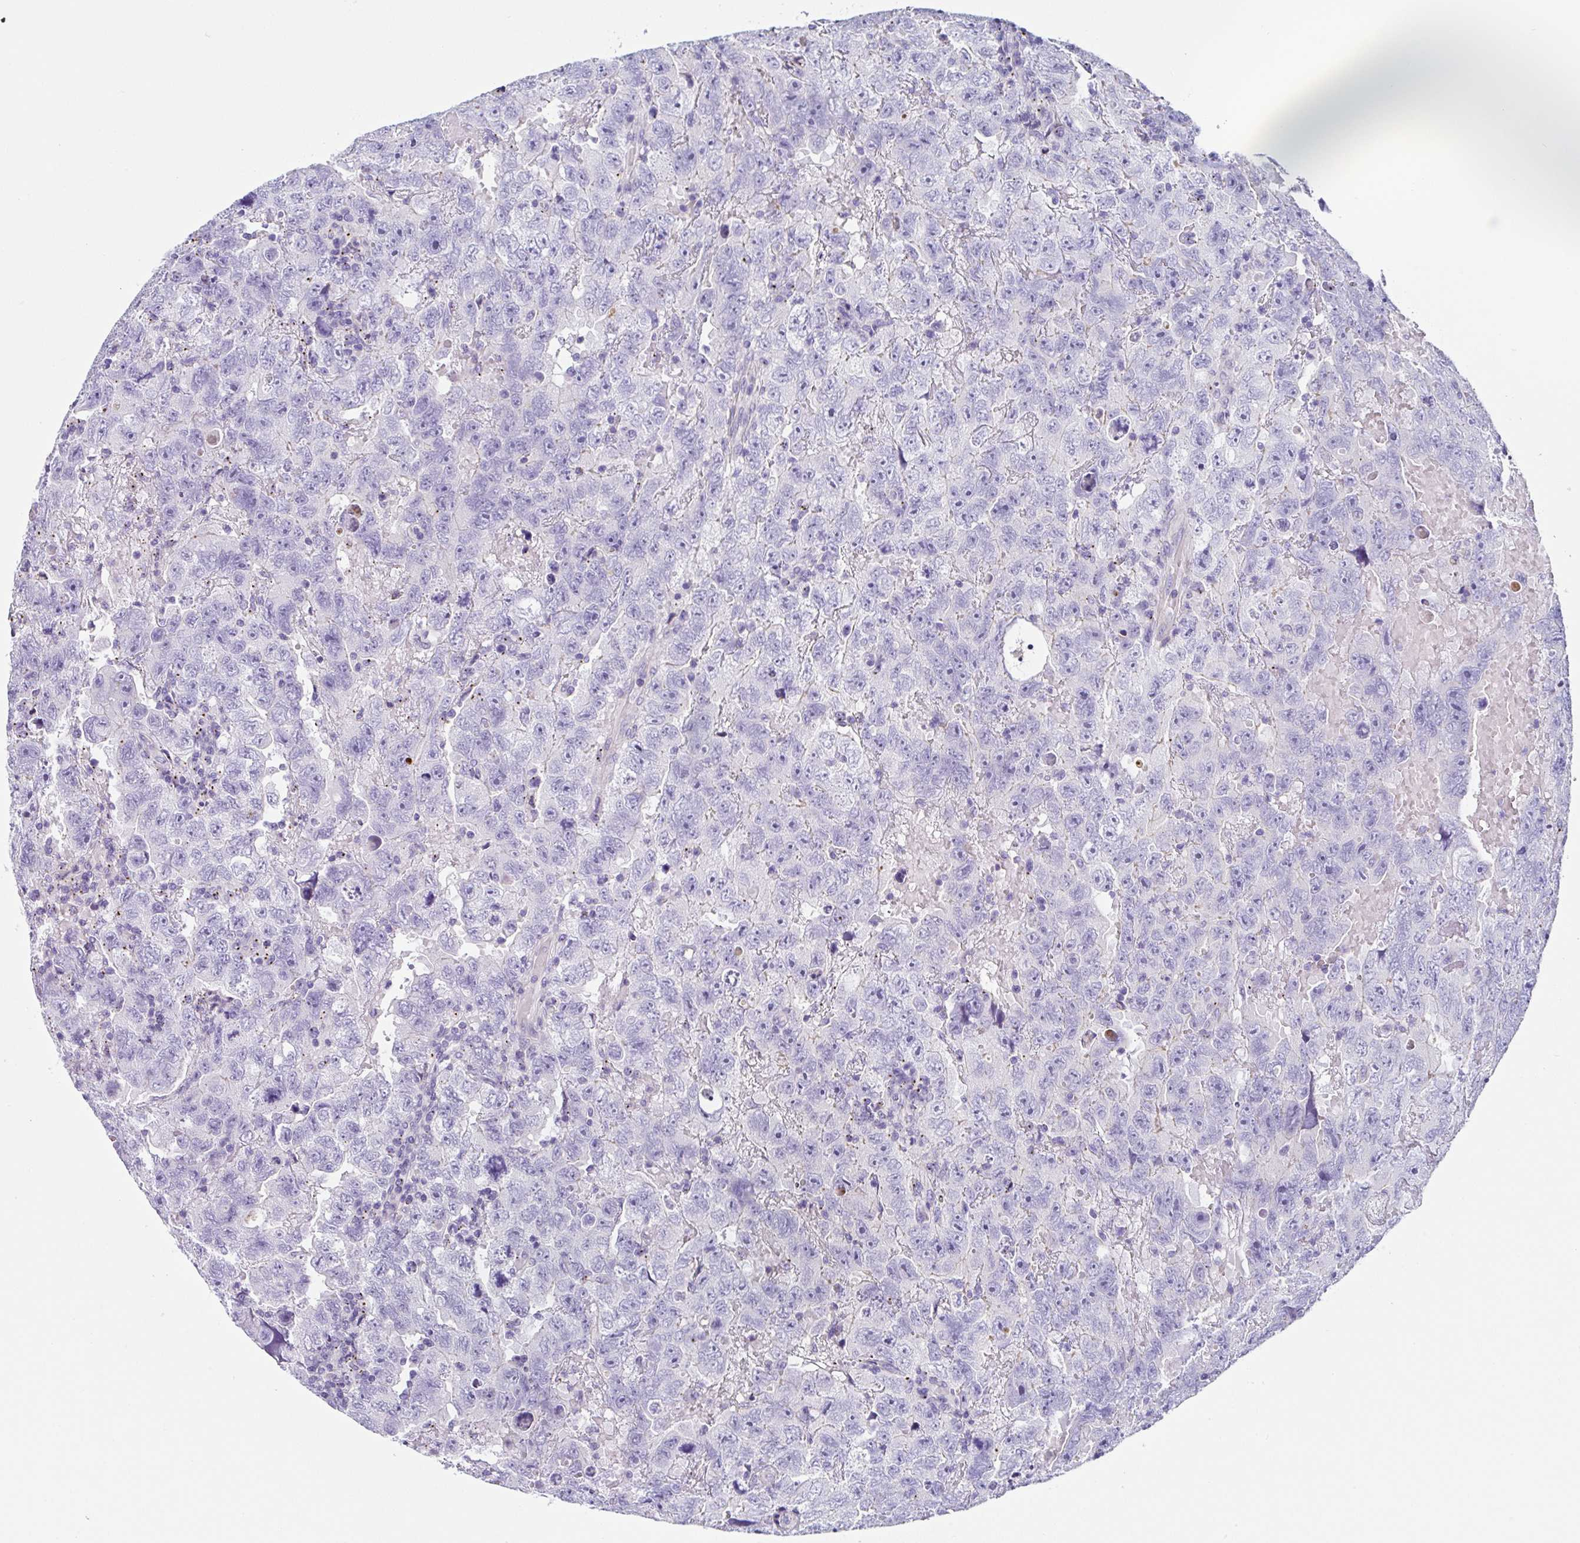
{"staining": {"intensity": "negative", "quantity": "none", "location": "none"}, "tissue": "testis cancer", "cell_type": "Tumor cells", "image_type": "cancer", "snomed": [{"axis": "morphology", "description": "Carcinoma, Embryonal, NOS"}, {"axis": "topography", "description": "Testis"}], "caption": "DAB immunohistochemical staining of human testis embryonal carcinoma reveals no significant expression in tumor cells. (Immunohistochemistry, brightfield microscopy, high magnification).", "gene": "PPFIA4", "patient": {"sex": "male", "age": 45}}